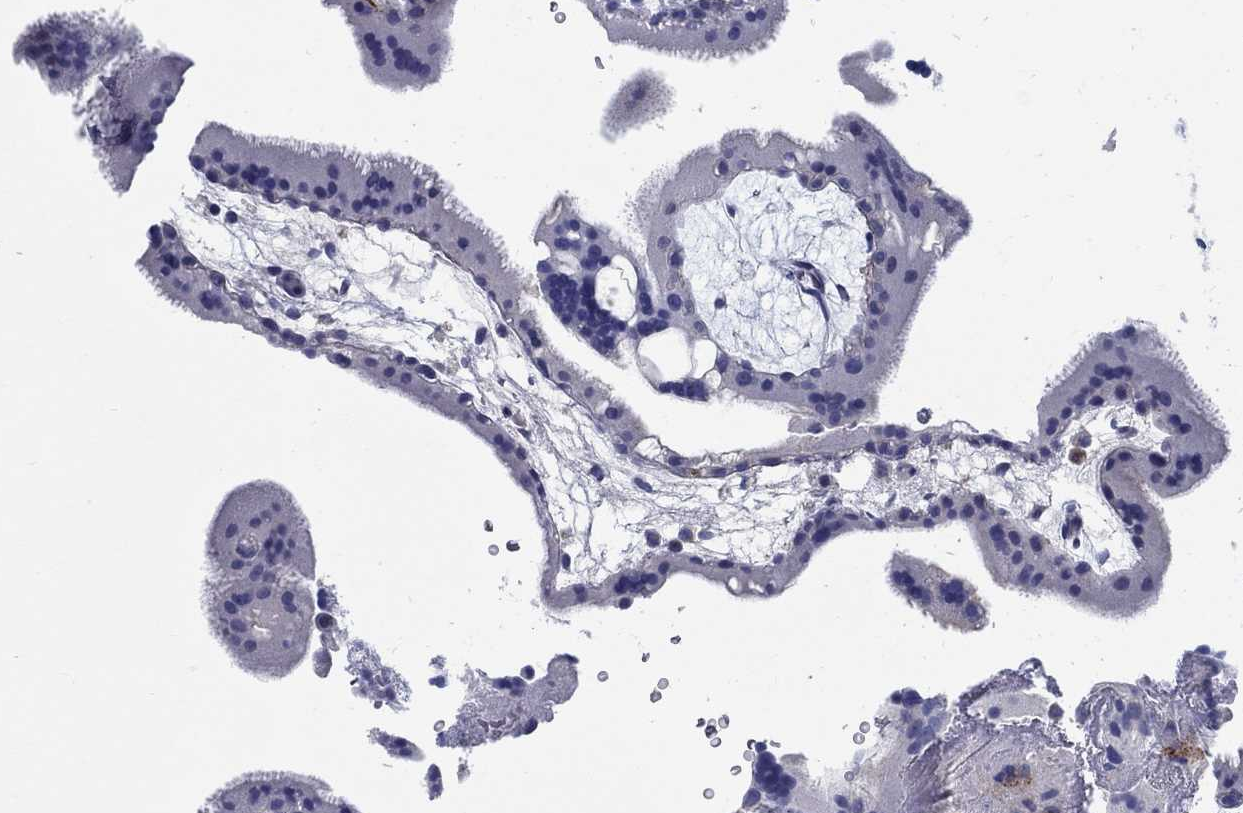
{"staining": {"intensity": "negative", "quantity": "none", "location": "none"}, "tissue": "placenta", "cell_type": "Decidual cells", "image_type": "normal", "snomed": [{"axis": "morphology", "description": "Normal tissue, NOS"}, {"axis": "topography", "description": "Placenta"}], "caption": "High power microscopy micrograph of an IHC histopathology image of benign placenta, revealing no significant staining in decidual cells. Nuclei are stained in blue.", "gene": "CRYGA", "patient": {"sex": "female", "age": 19}}